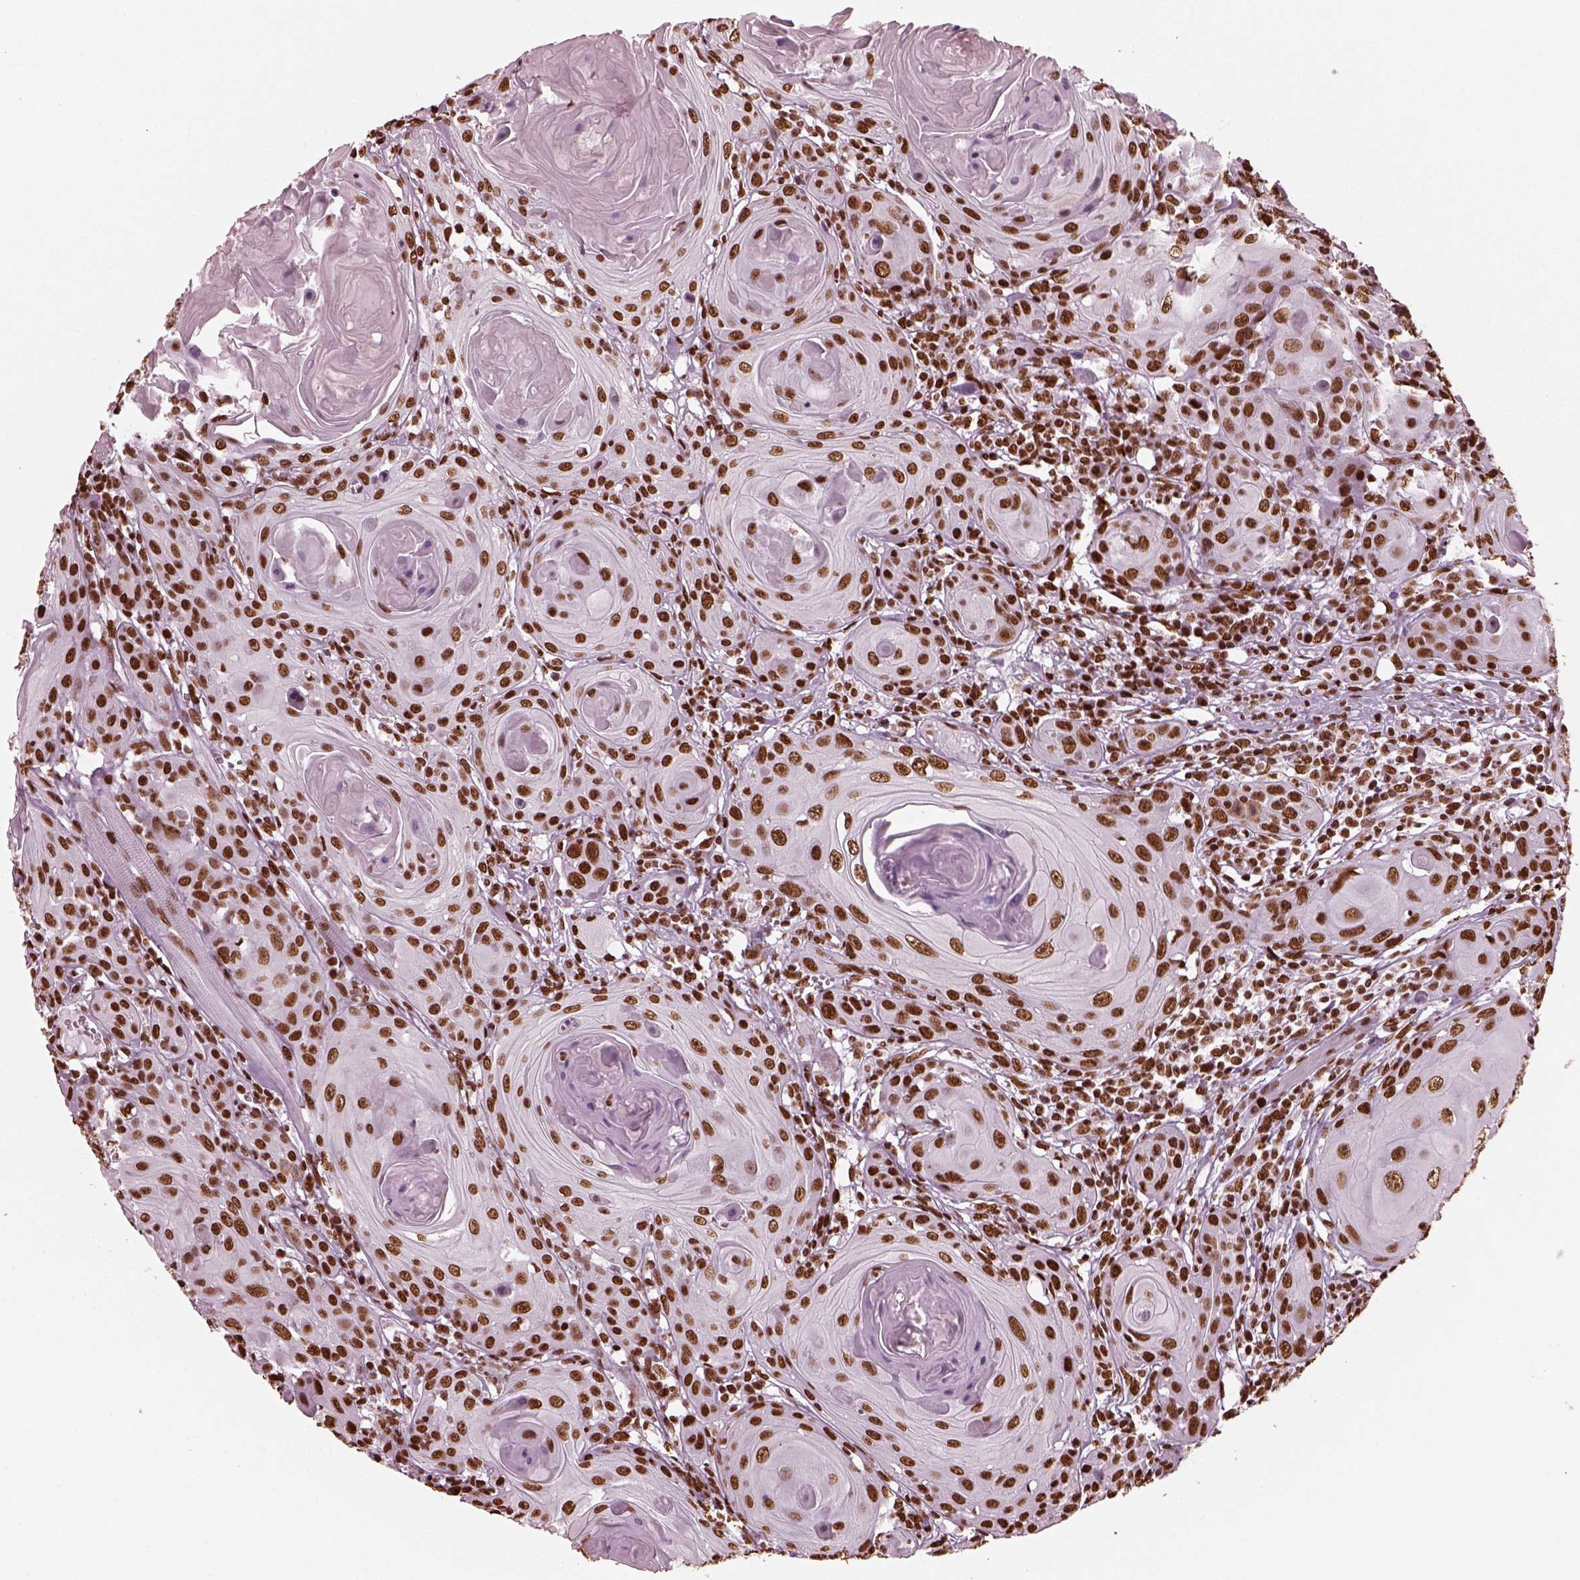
{"staining": {"intensity": "strong", "quantity": ">75%", "location": "nuclear"}, "tissue": "head and neck cancer", "cell_type": "Tumor cells", "image_type": "cancer", "snomed": [{"axis": "morphology", "description": "Squamous cell carcinoma, NOS"}, {"axis": "topography", "description": "Head-Neck"}], "caption": "An image of head and neck cancer (squamous cell carcinoma) stained for a protein reveals strong nuclear brown staining in tumor cells.", "gene": "CBFA2T3", "patient": {"sex": "female", "age": 80}}